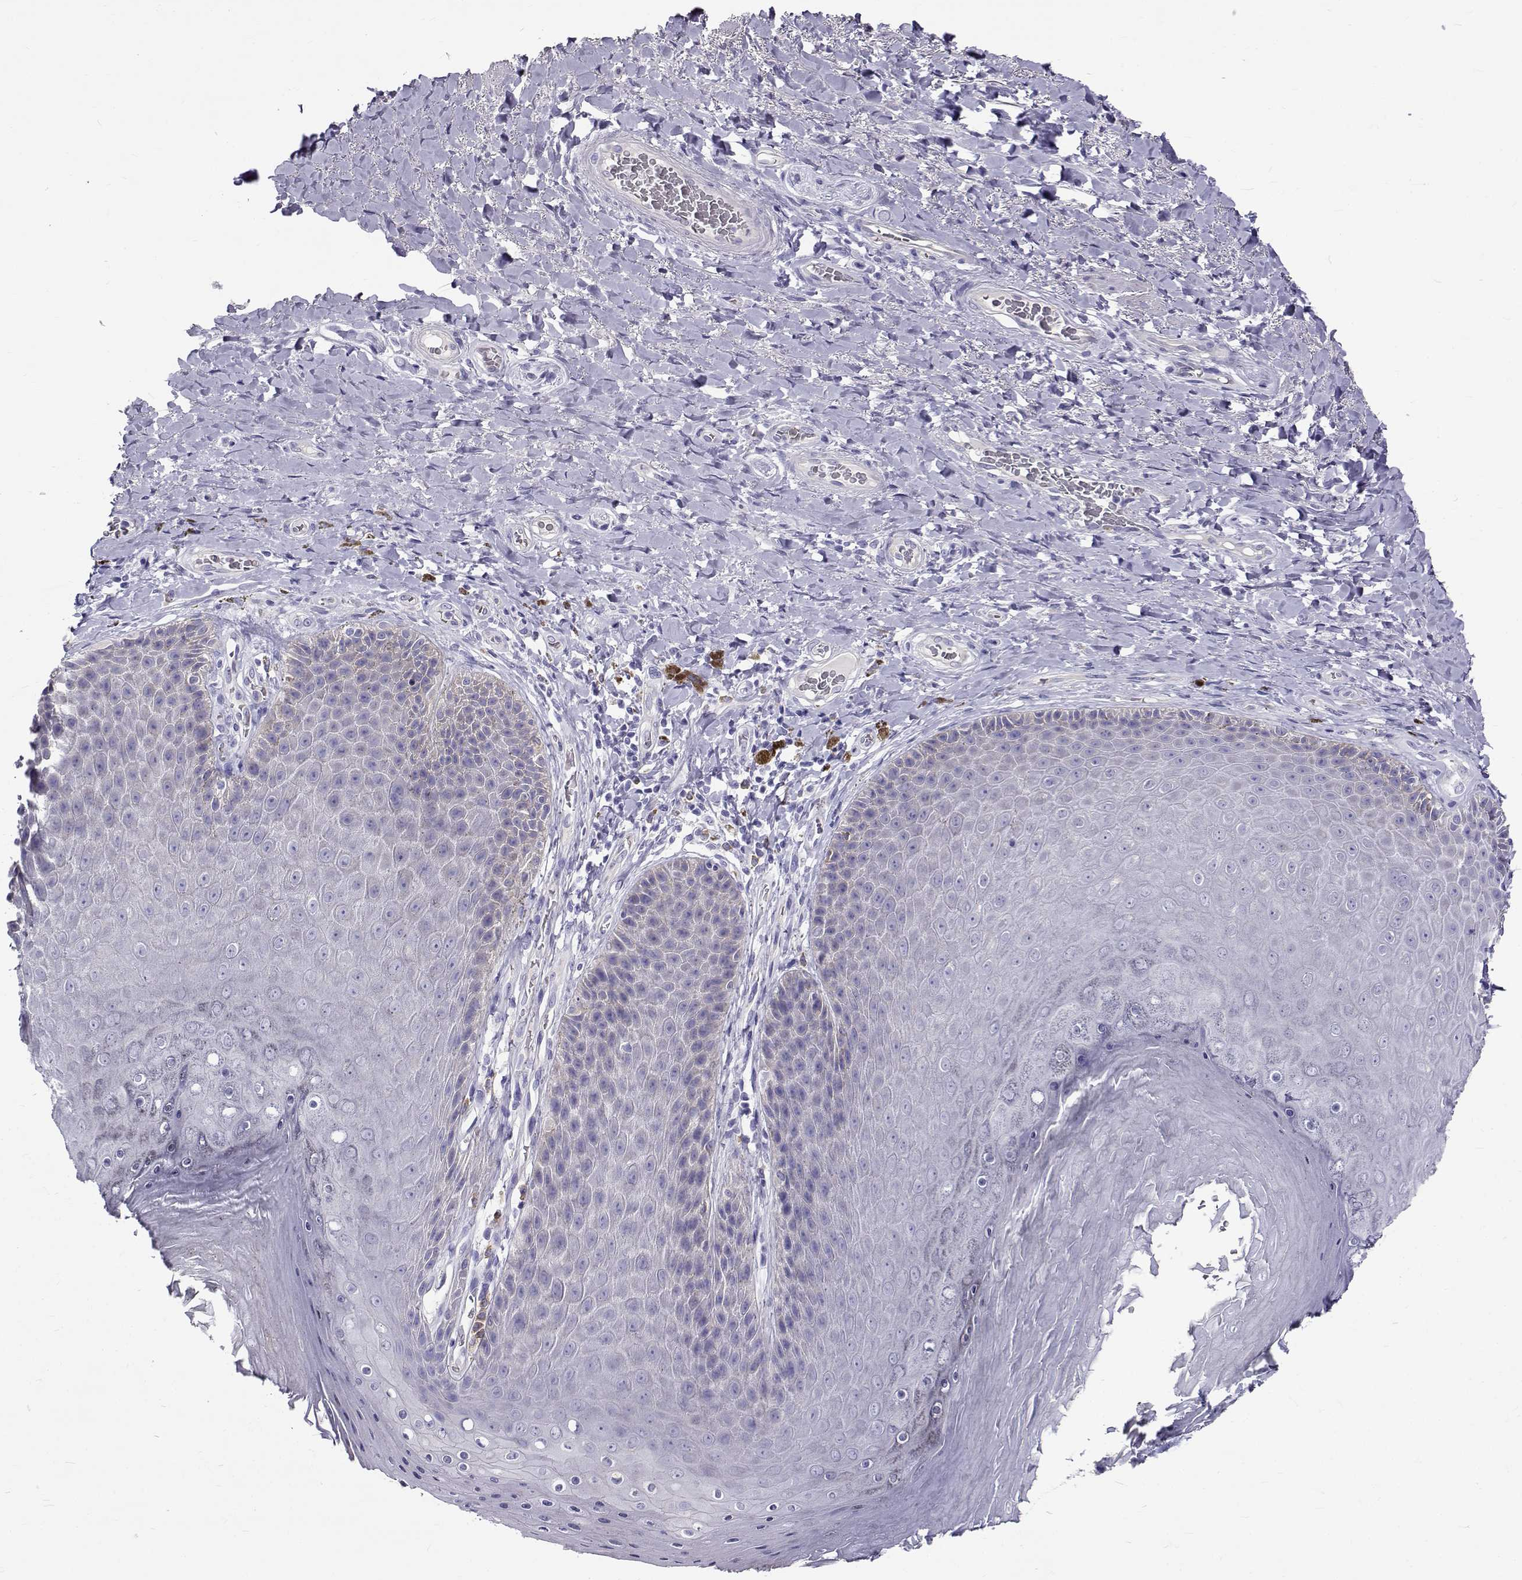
{"staining": {"intensity": "negative", "quantity": "none", "location": "none"}, "tissue": "skin", "cell_type": "Epidermal cells", "image_type": "normal", "snomed": [{"axis": "morphology", "description": "Normal tissue, NOS"}, {"axis": "topography", "description": "Skeletal muscle"}, {"axis": "topography", "description": "Anal"}, {"axis": "topography", "description": "Peripheral nerve tissue"}], "caption": "There is no significant positivity in epidermal cells of skin. The staining was performed using DAB (3,3'-diaminobenzidine) to visualize the protein expression in brown, while the nuclei were stained in blue with hematoxylin (Magnification: 20x).", "gene": "IGSF1", "patient": {"sex": "male", "age": 53}}